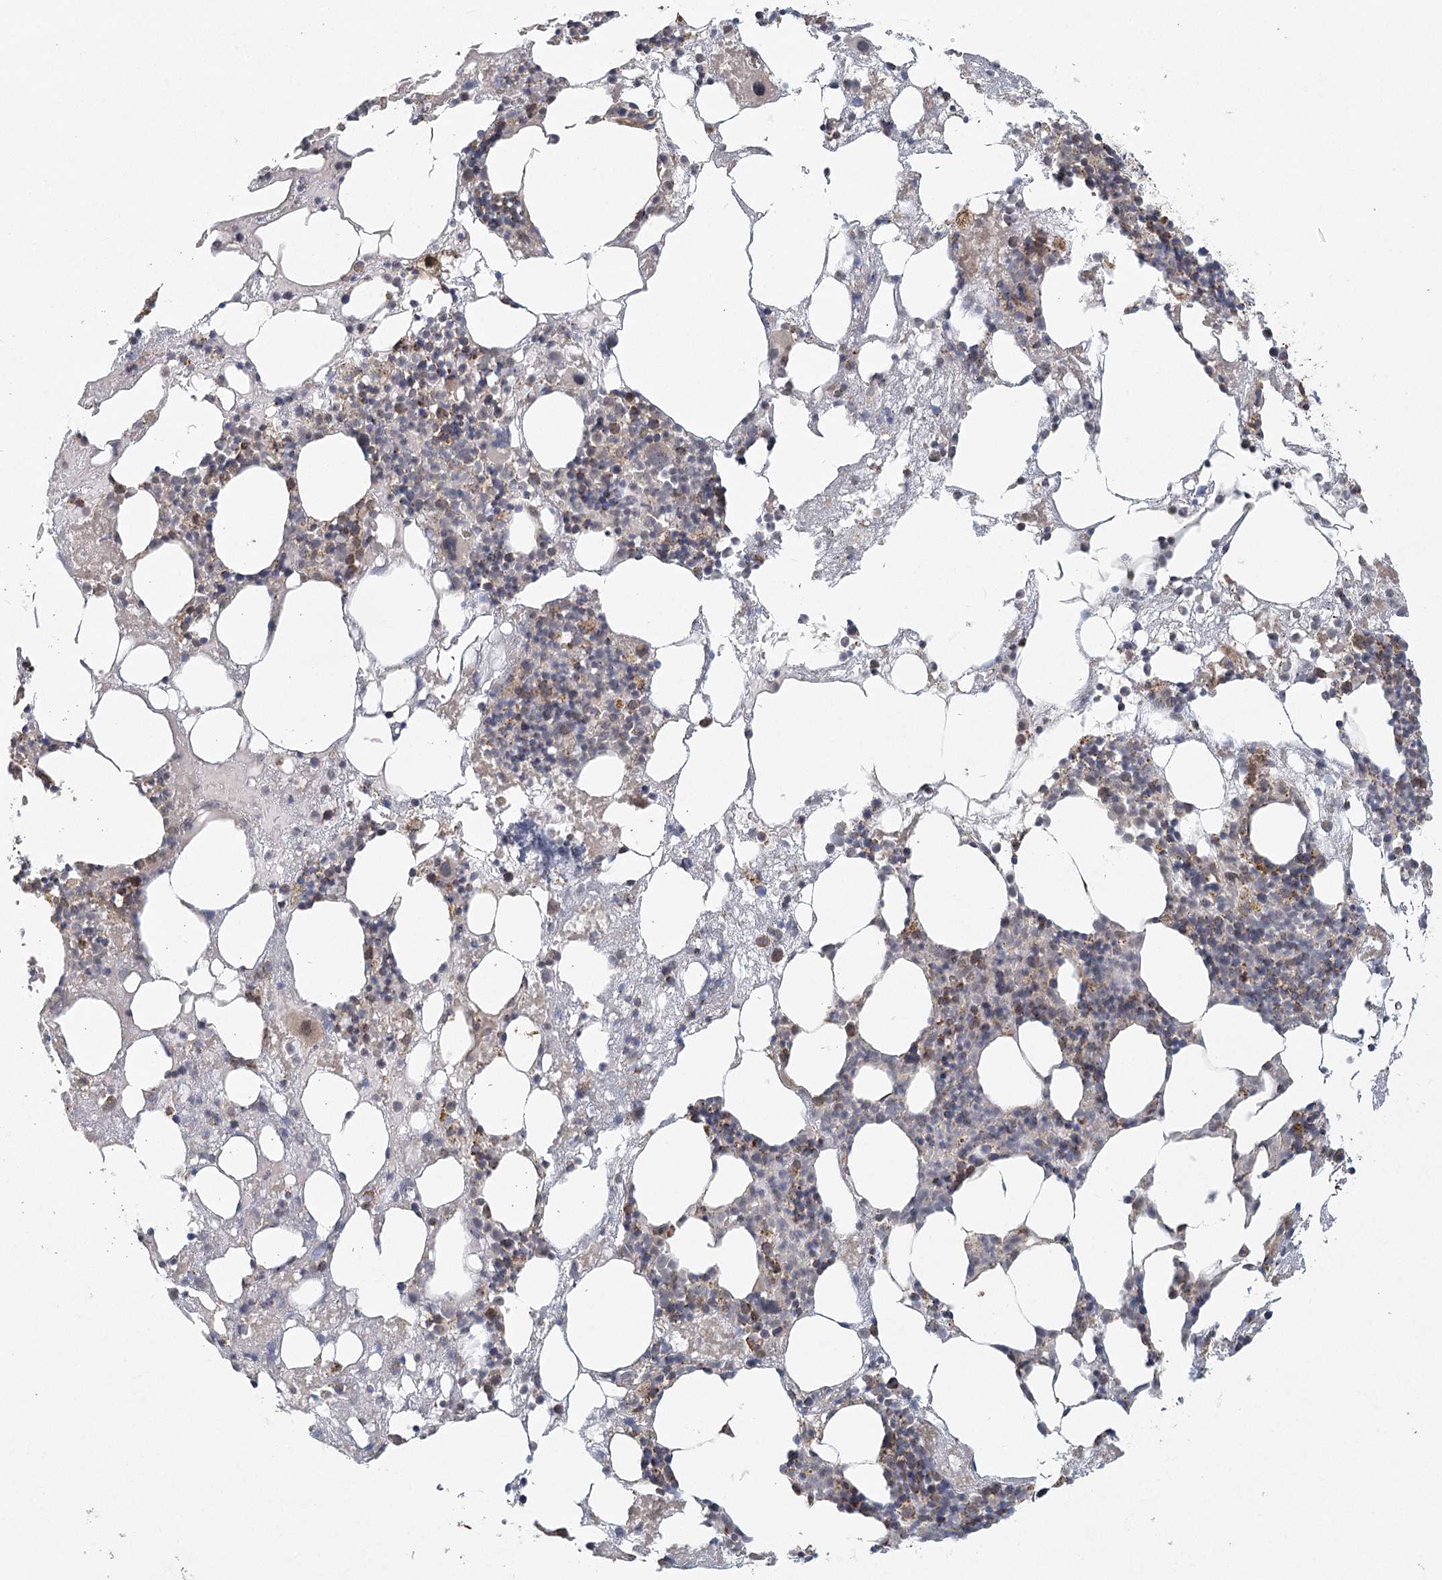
{"staining": {"intensity": "moderate", "quantity": "<25%", "location": "cytoplasmic/membranous"}, "tissue": "bone marrow", "cell_type": "Hematopoietic cells", "image_type": "normal", "snomed": [{"axis": "morphology", "description": "Normal tissue, NOS"}, {"axis": "topography", "description": "Bone marrow"}], "caption": "Immunohistochemistry (IHC) staining of benign bone marrow, which demonstrates low levels of moderate cytoplasmic/membranous expression in about <25% of hematopoietic cells indicating moderate cytoplasmic/membranous protein expression. The staining was performed using DAB (3,3'-diaminobenzidine) (brown) for protein detection and nuclei were counterstained in hematoxylin (blue).", "gene": "LACTB", "patient": {"sex": "male", "age": 48}}